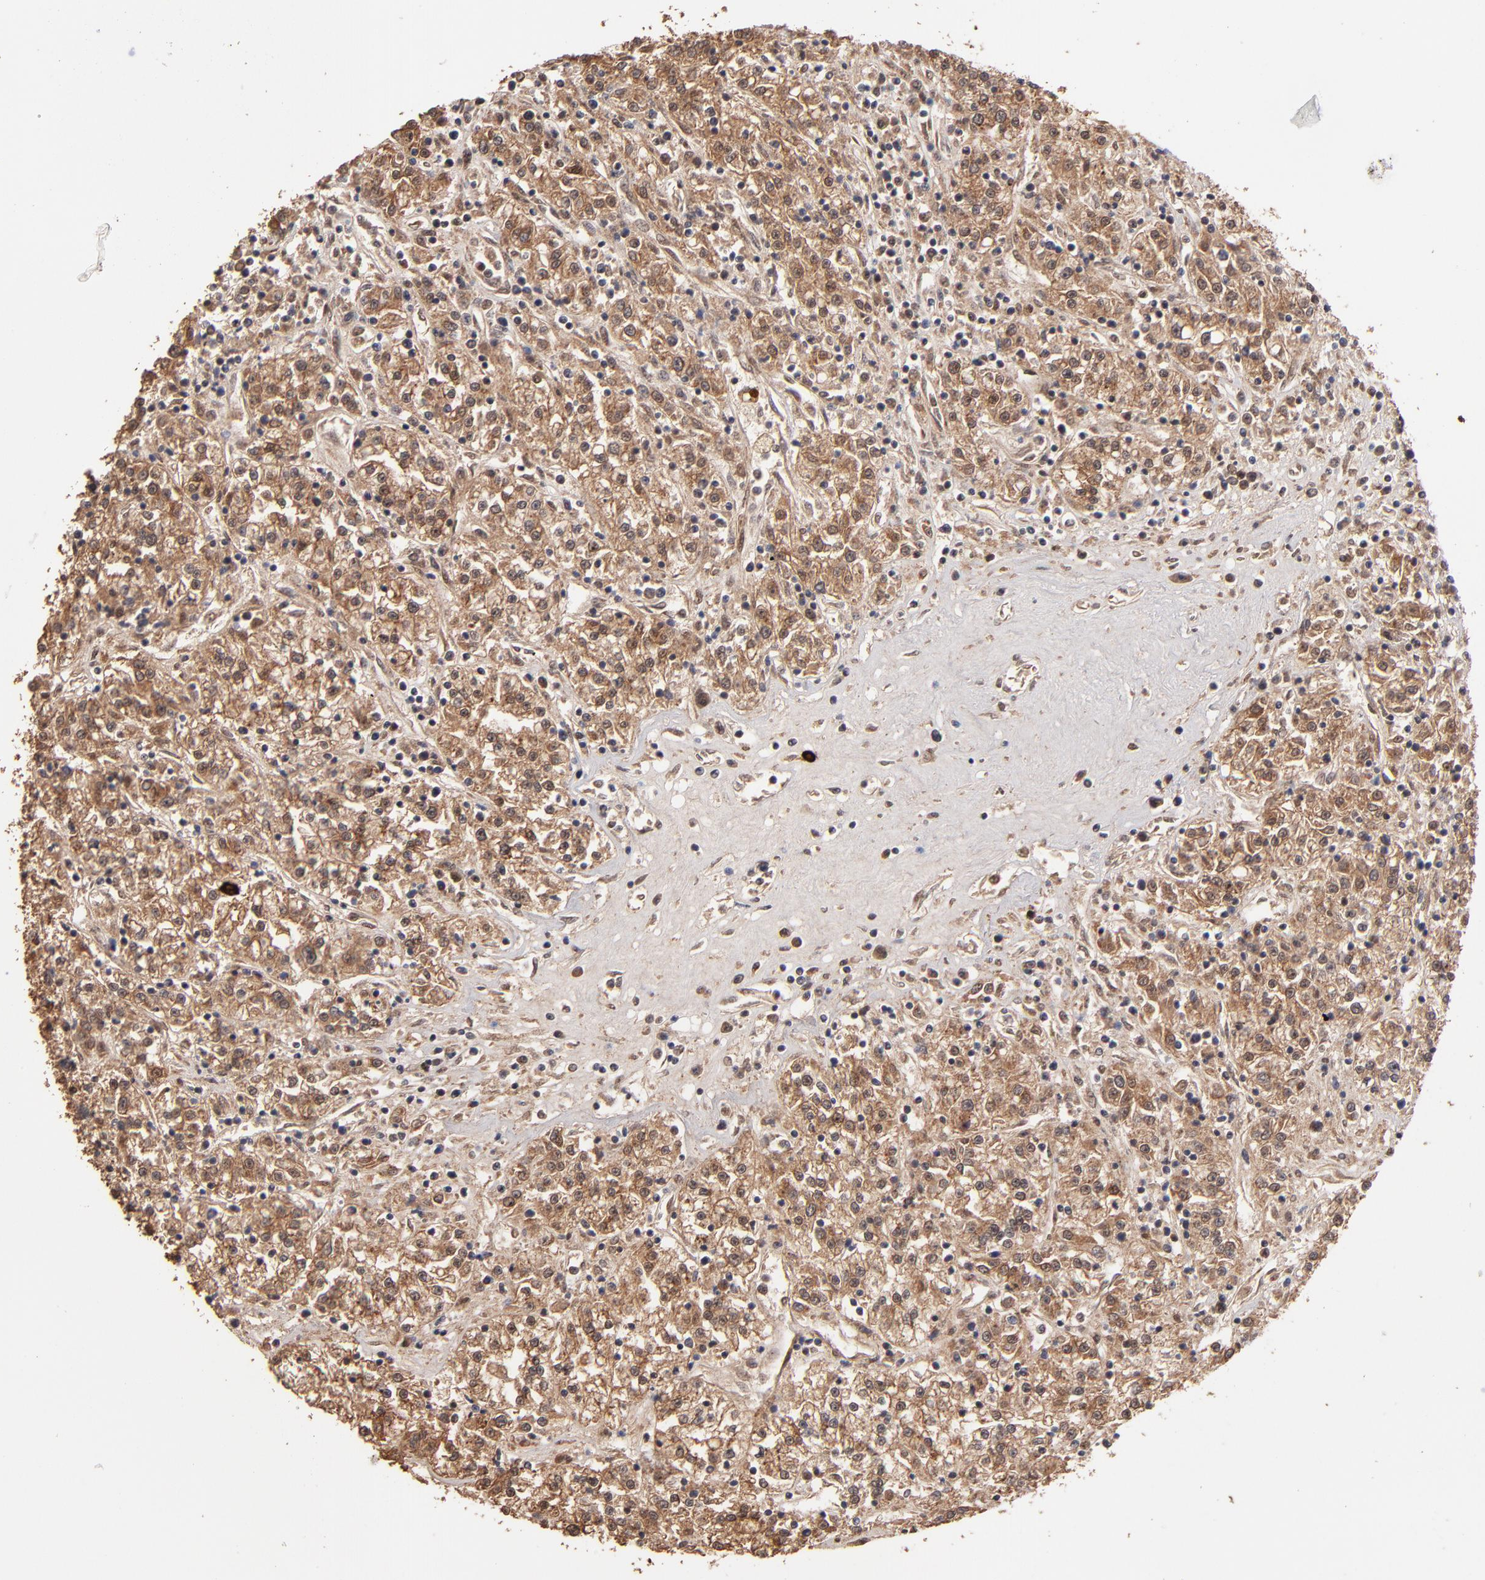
{"staining": {"intensity": "moderate", "quantity": ">75%", "location": "cytoplasmic/membranous"}, "tissue": "renal cancer", "cell_type": "Tumor cells", "image_type": "cancer", "snomed": [{"axis": "morphology", "description": "Adenocarcinoma, NOS"}, {"axis": "topography", "description": "Kidney"}], "caption": "Moderate cytoplasmic/membranous expression for a protein is appreciated in approximately >75% of tumor cells of renal adenocarcinoma using immunohistochemistry (IHC).", "gene": "EAPP", "patient": {"sex": "female", "age": 76}}